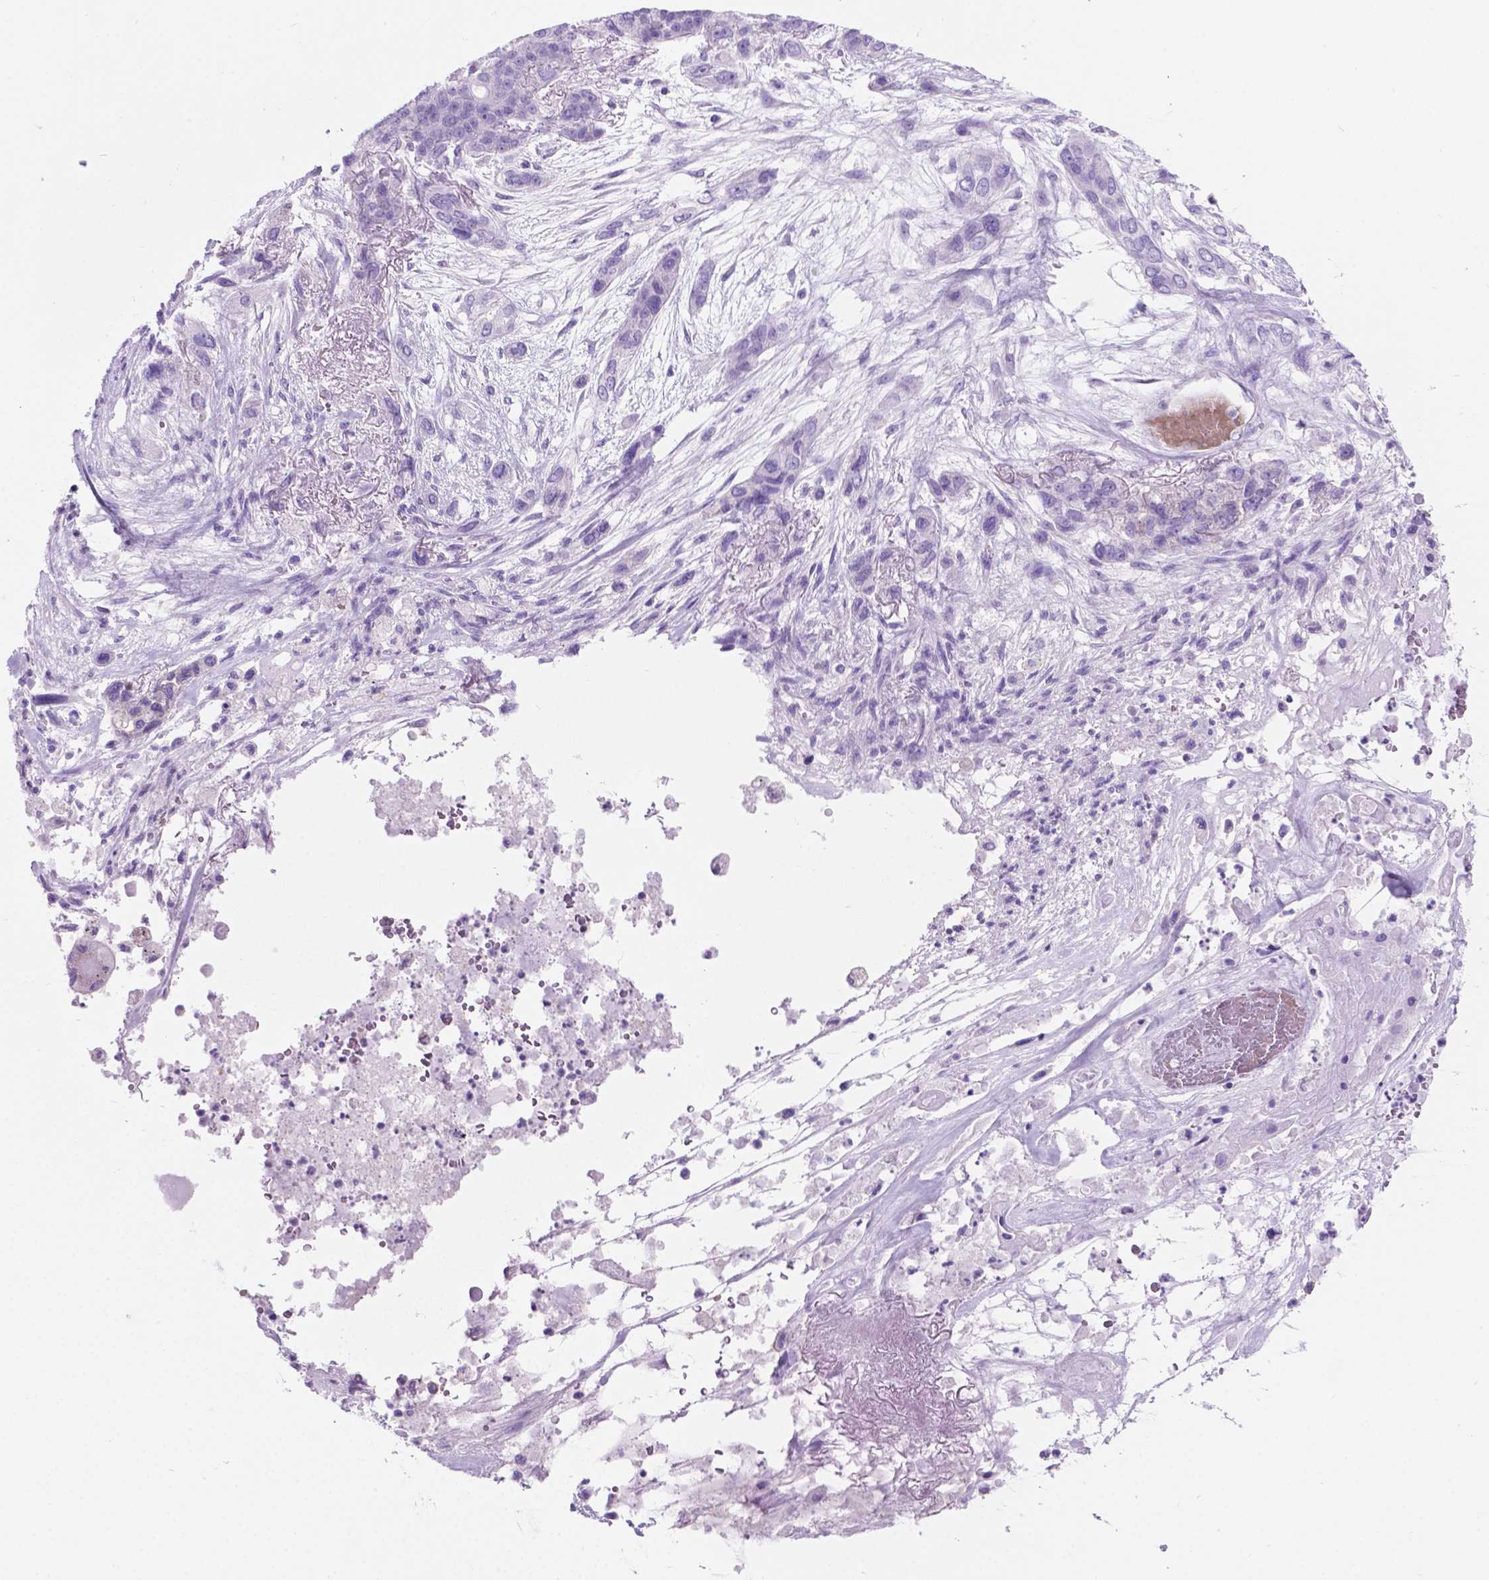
{"staining": {"intensity": "negative", "quantity": "none", "location": "none"}, "tissue": "lung cancer", "cell_type": "Tumor cells", "image_type": "cancer", "snomed": [{"axis": "morphology", "description": "Squamous cell carcinoma, NOS"}, {"axis": "topography", "description": "Lung"}], "caption": "Lung squamous cell carcinoma stained for a protein using immunohistochemistry (IHC) reveals no positivity tumor cells.", "gene": "GRIN2B", "patient": {"sex": "female", "age": 70}}